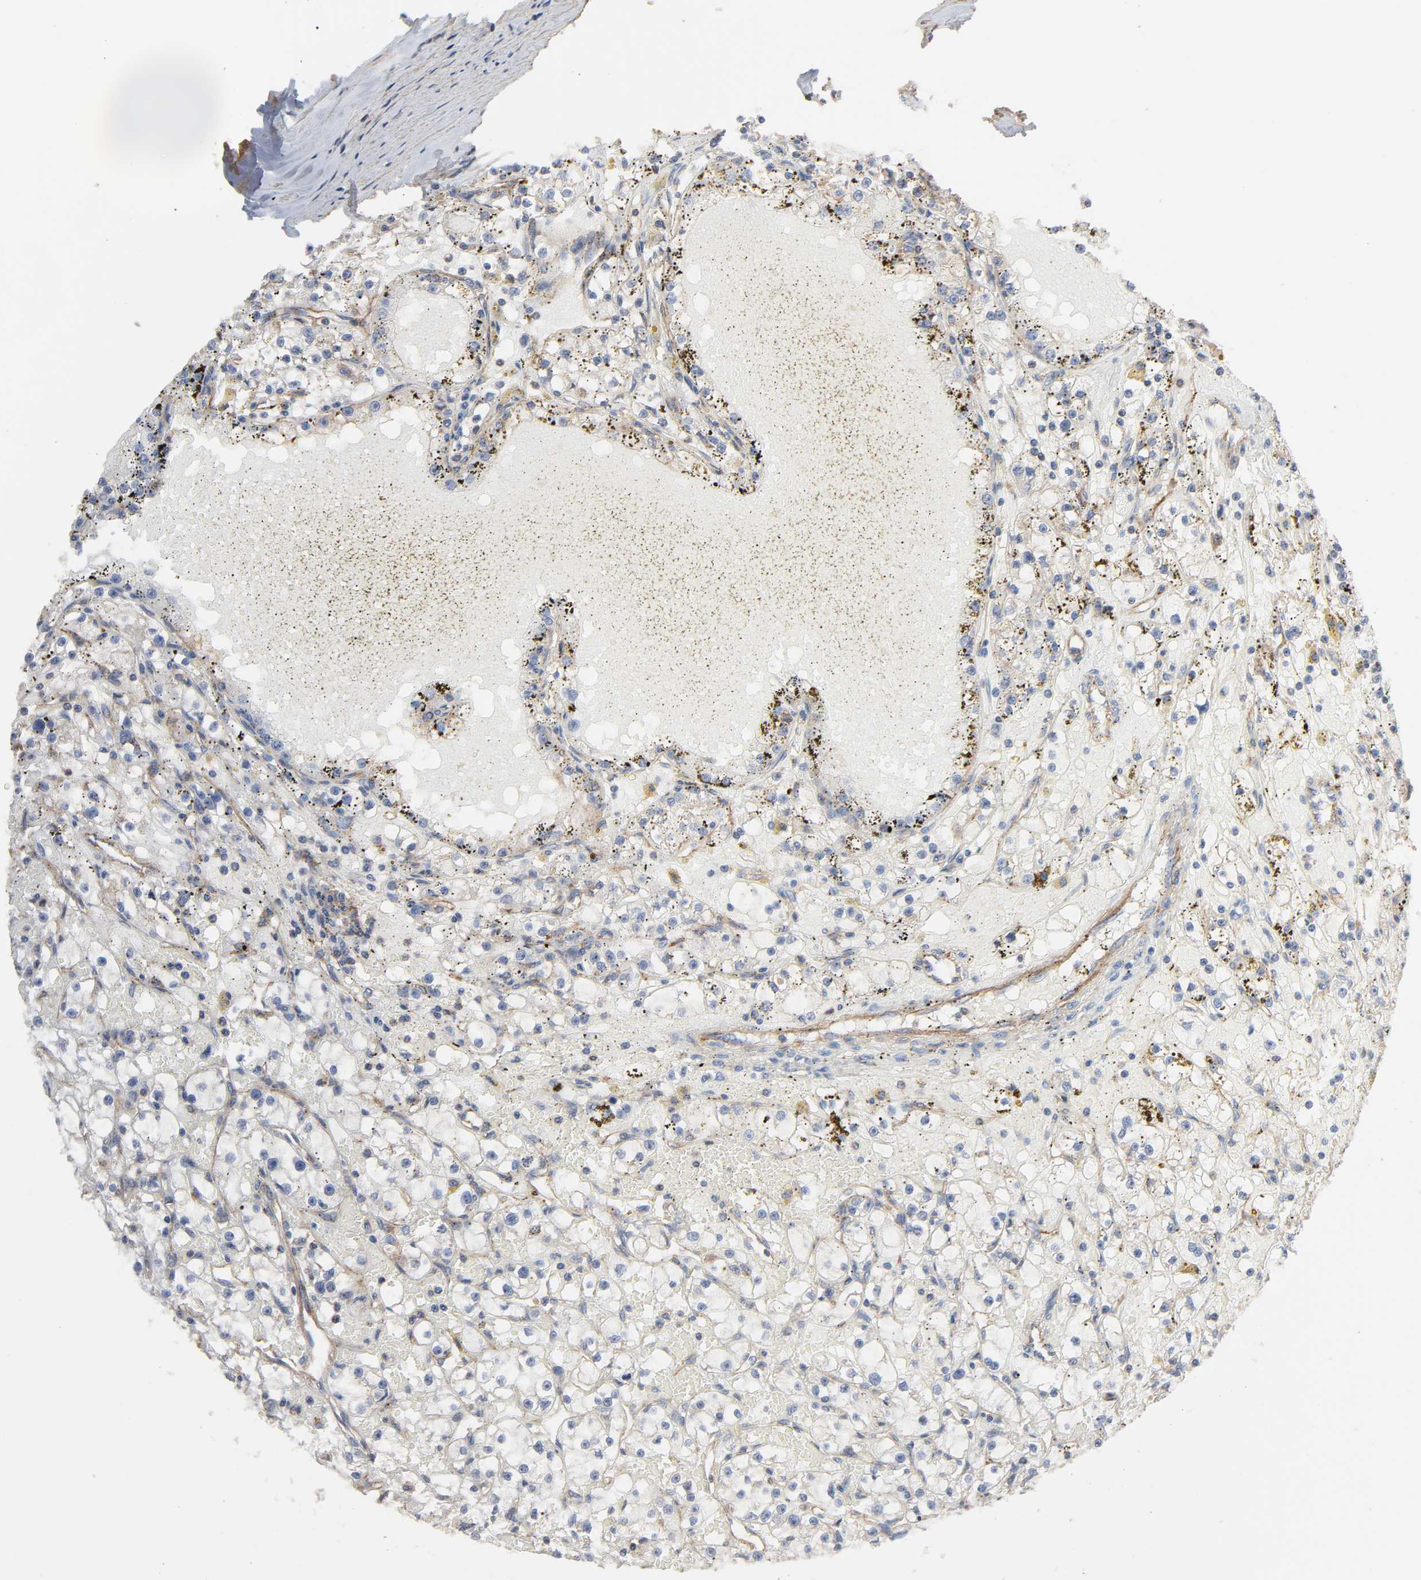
{"staining": {"intensity": "weak", "quantity": "25%-75%", "location": "cytoplasmic/membranous"}, "tissue": "renal cancer", "cell_type": "Tumor cells", "image_type": "cancer", "snomed": [{"axis": "morphology", "description": "Adenocarcinoma, NOS"}, {"axis": "topography", "description": "Kidney"}], "caption": "IHC (DAB (3,3'-diaminobenzidine)) staining of renal adenocarcinoma shows weak cytoplasmic/membranous protein staining in about 25%-75% of tumor cells. The protein of interest is shown in brown color, while the nuclei are stained blue.", "gene": "SH3GLB1", "patient": {"sex": "male", "age": 56}}